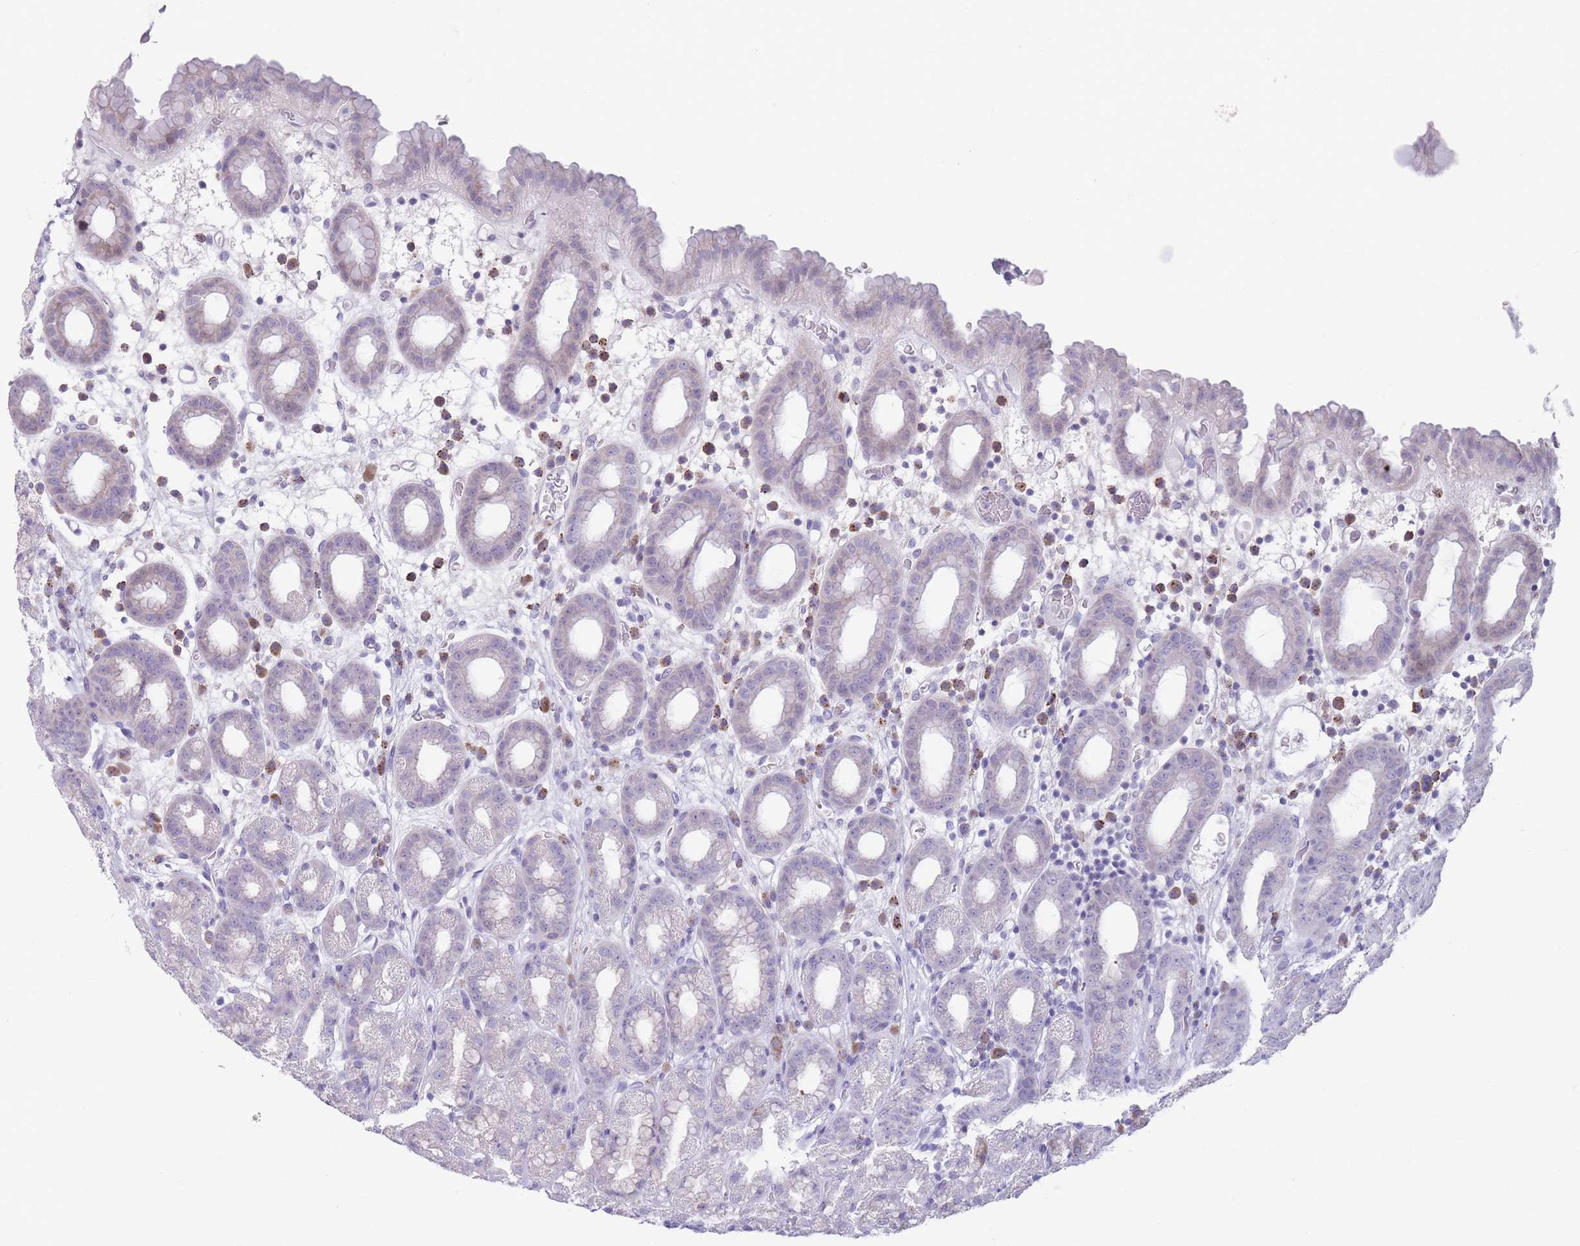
{"staining": {"intensity": "weak", "quantity": "<25%", "location": "cytoplasmic/membranous"}, "tissue": "stomach", "cell_type": "Glandular cells", "image_type": "normal", "snomed": [{"axis": "morphology", "description": "Normal tissue, NOS"}, {"axis": "topography", "description": "Stomach, upper"}, {"axis": "topography", "description": "Stomach, lower"}, {"axis": "topography", "description": "Small intestine"}], "caption": "High power microscopy photomicrograph of an immunohistochemistry (IHC) photomicrograph of unremarkable stomach, revealing no significant positivity in glandular cells.", "gene": "PAIP2B", "patient": {"sex": "male", "age": 68}}